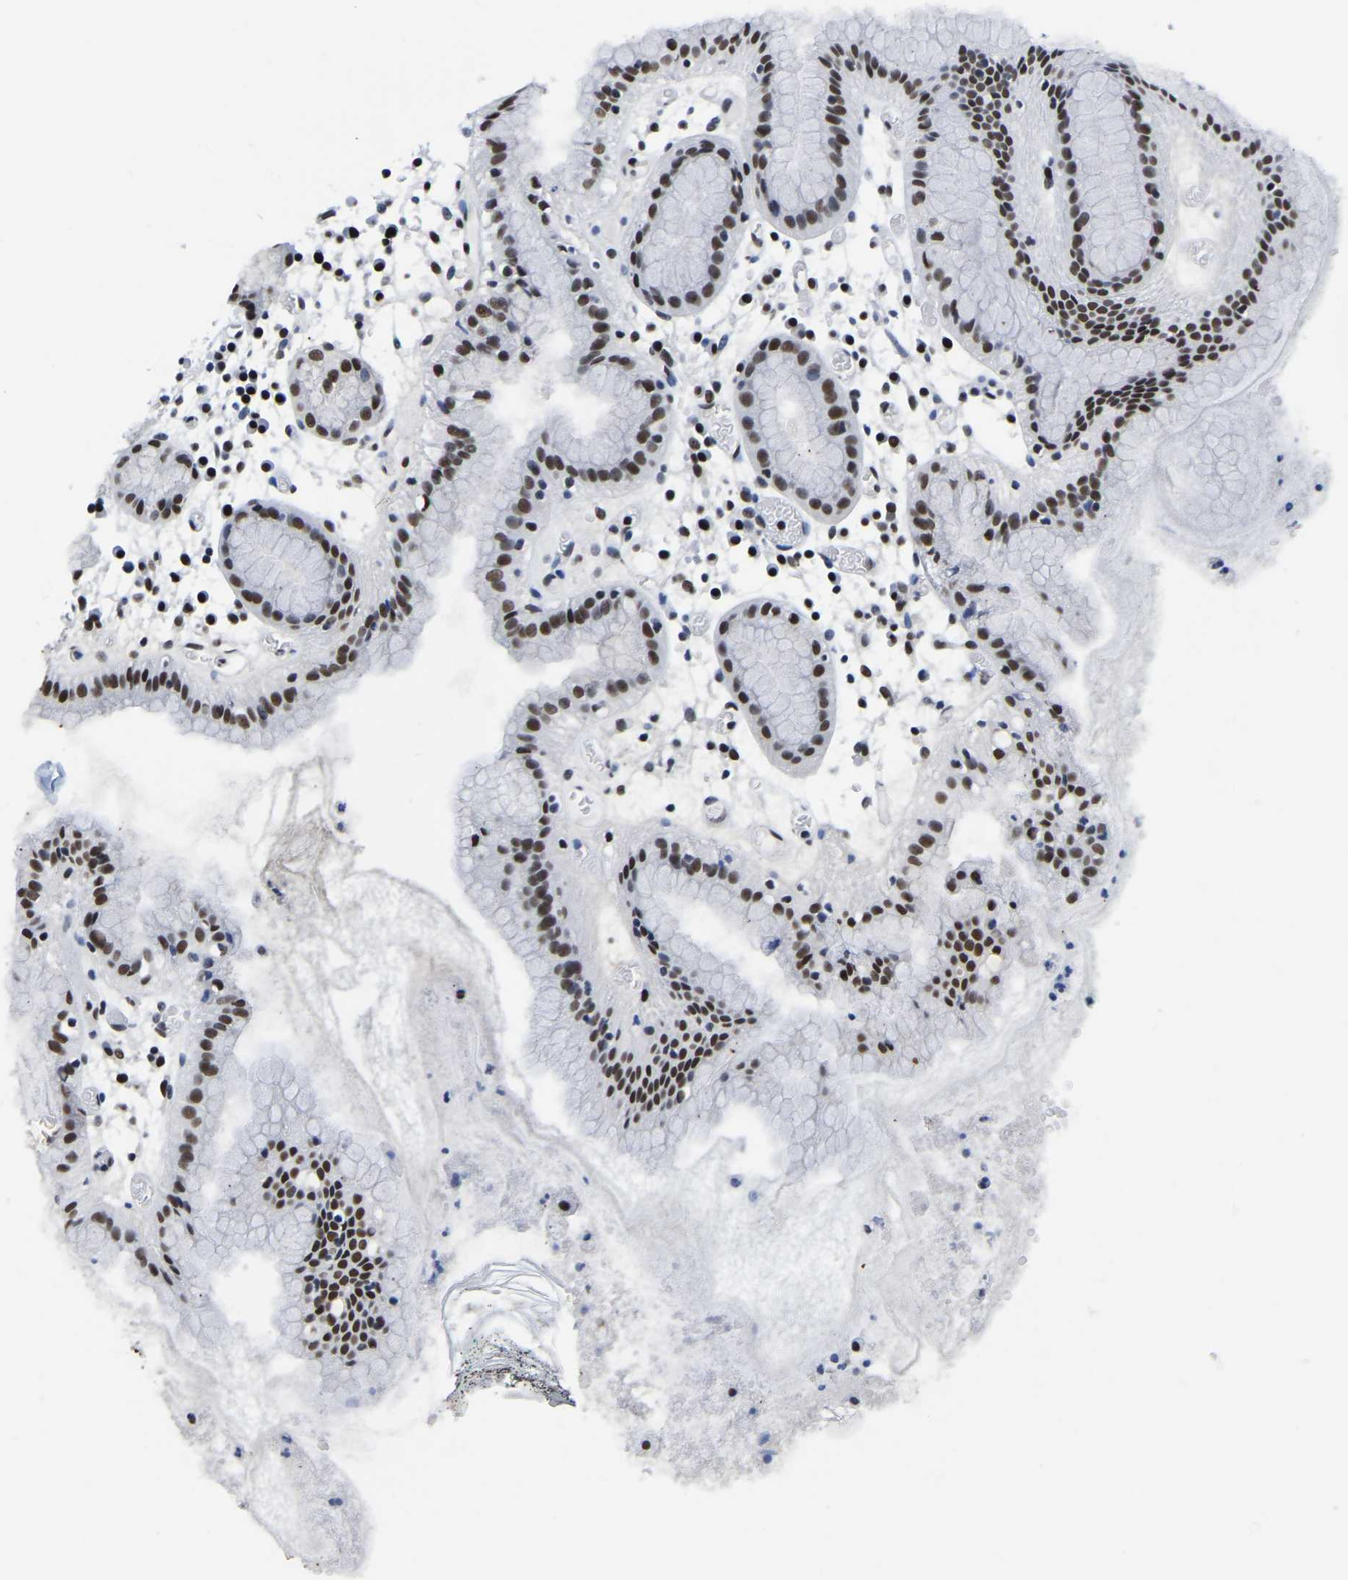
{"staining": {"intensity": "moderate", "quantity": "25%-75%", "location": "nuclear"}, "tissue": "stomach", "cell_type": "Glandular cells", "image_type": "normal", "snomed": [{"axis": "morphology", "description": "Normal tissue, NOS"}, {"axis": "topography", "description": "Stomach"}, {"axis": "topography", "description": "Stomach, lower"}], "caption": "Immunohistochemistry (IHC) image of benign stomach stained for a protein (brown), which demonstrates medium levels of moderate nuclear staining in about 25%-75% of glandular cells.", "gene": "UBA1", "patient": {"sex": "female", "age": 75}}